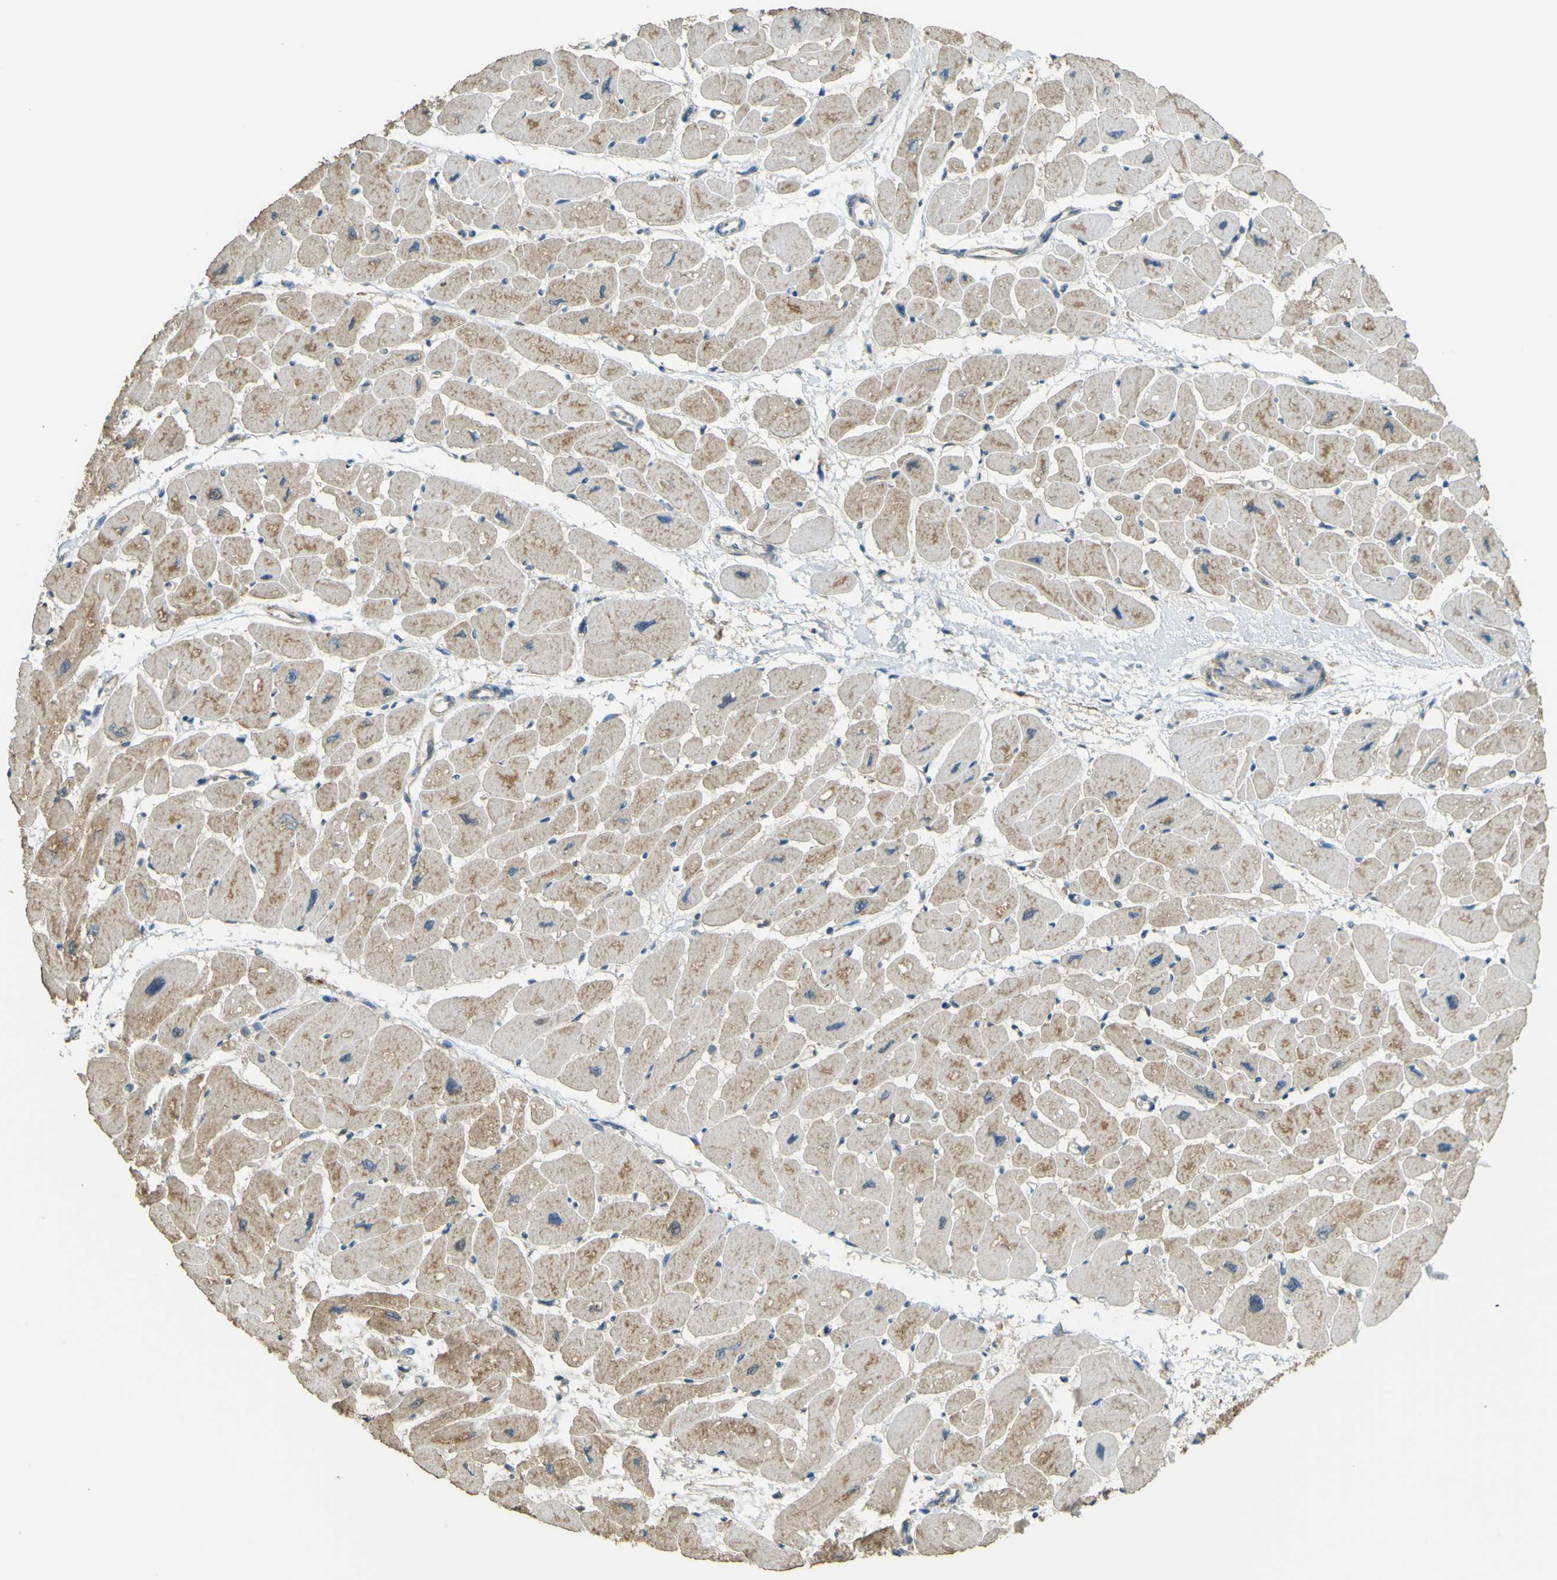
{"staining": {"intensity": "moderate", "quantity": ">75%", "location": "cytoplasmic/membranous"}, "tissue": "heart muscle", "cell_type": "Cardiomyocytes", "image_type": "normal", "snomed": [{"axis": "morphology", "description": "Normal tissue, NOS"}, {"axis": "topography", "description": "Heart"}], "caption": "Immunohistochemistry (IHC) micrograph of benign human heart muscle stained for a protein (brown), which demonstrates medium levels of moderate cytoplasmic/membranous staining in approximately >75% of cardiomyocytes.", "gene": "GOLGA1", "patient": {"sex": "female", "age": 54}}